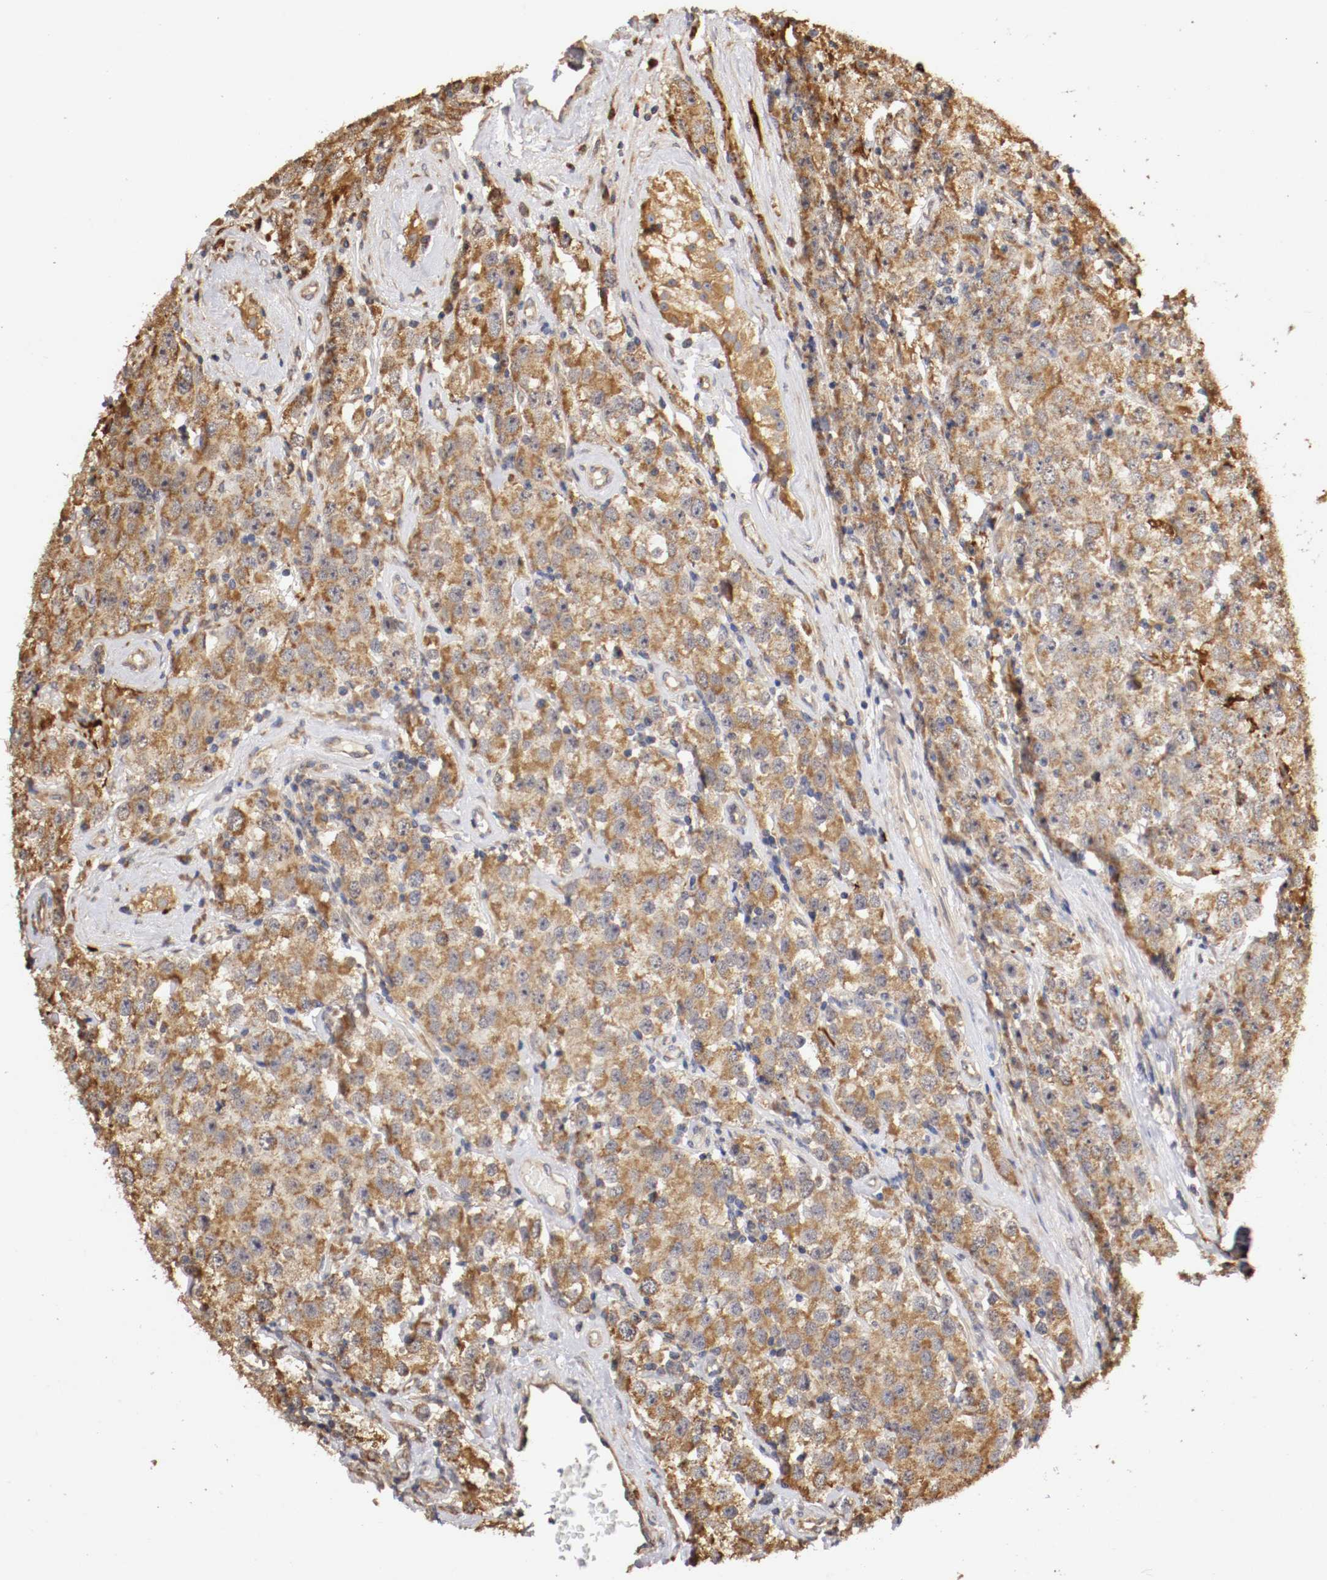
{"staining": {"intensity": "moderate", "quantity": ">75%", "location": "cytoplasmic/membranous"}, "tissue": "testis cancer", "cell_type": "Tumor cells", "image_type": "cancer", "snomed": [{"axis": "morphology", "description": "Seminoma, NOS"}, {"axis": "topography", "description": "Testis"}], "caption": "Seminoma (testis) stained for a protein (brown) demonstrates moderate cytoplasmic/membranous positive expression in approximately >75% of tumor cells.", "gene": "VEZT", "patient": {"sex": "male", "age": 52}}